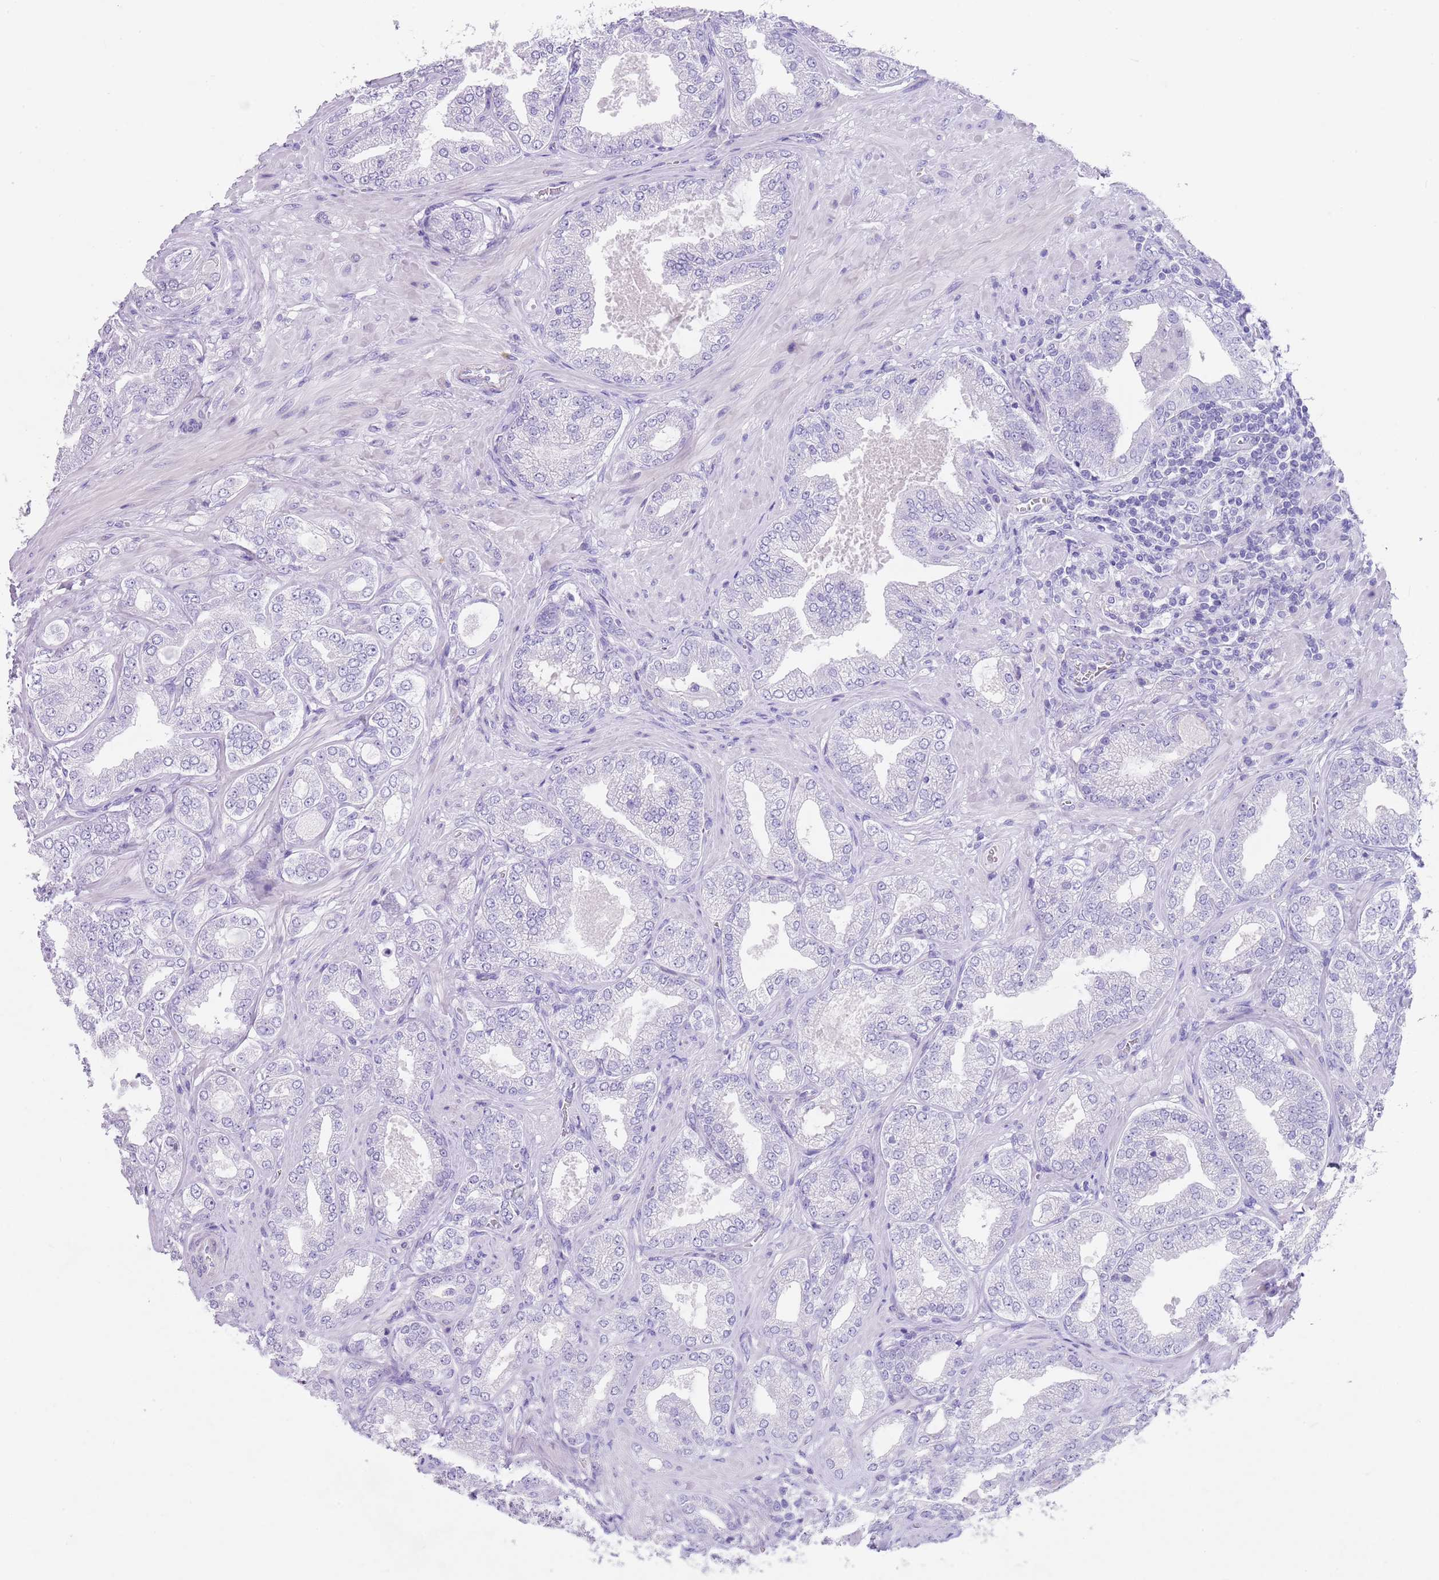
{"staining": {"intensity": "negative", "quantity": "none", "location": "none"}, "tissue": "prostate cancer", "cell_type": "Tumor cells", "image_type": "cancer", "snomed": [{"axis": "morphology", "description": "Adenocarcinoma, Low grade"}, {"axis": "topography", "description": "Prostate"}], "caption": "Human prostate cancer (adenocarcinoma (low-grade)) stained for a protein using immunohistochemistry (IHC) displays no expression in tumor cells.", "gene": "CPXM2", "patient": {"sex": "male", "age": 63}}